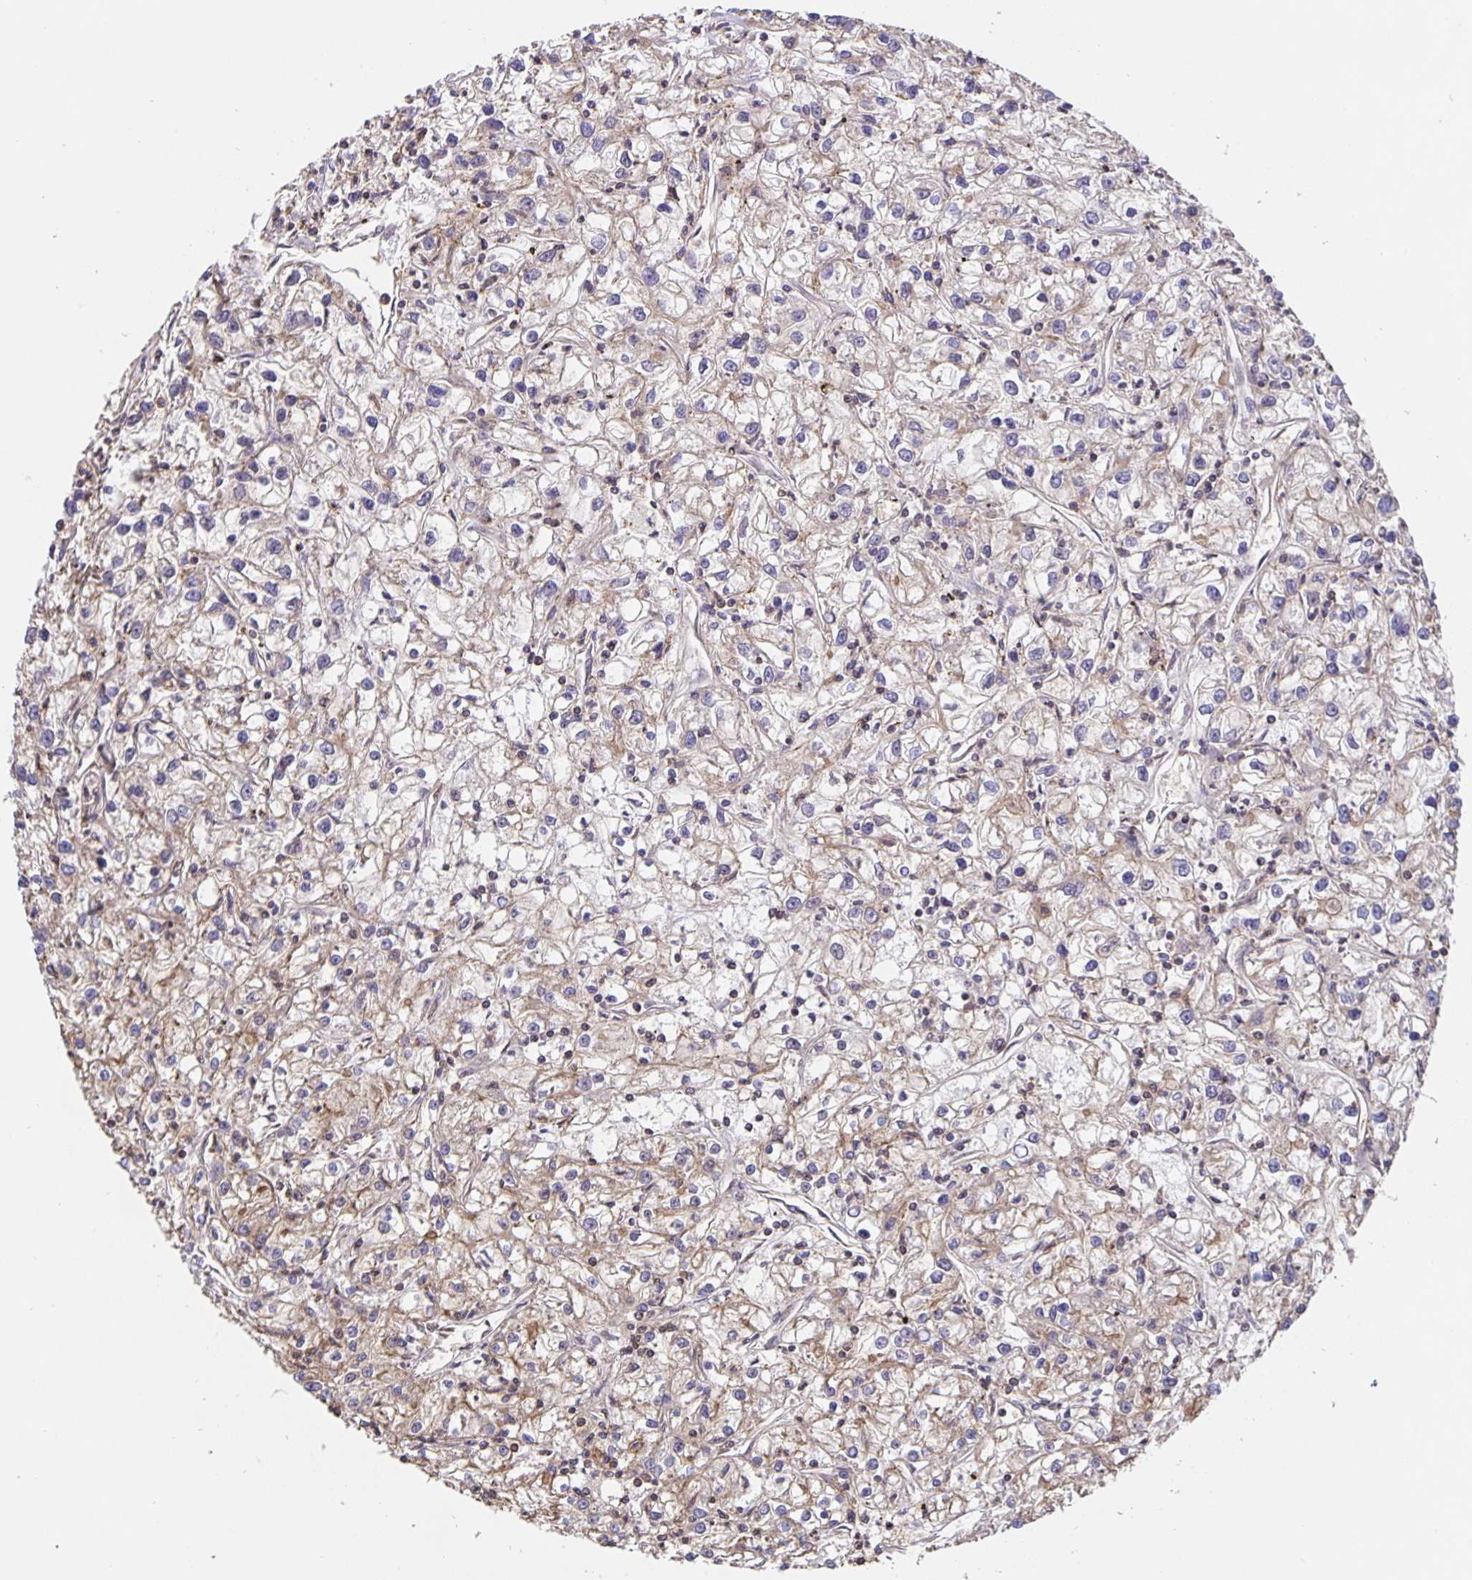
{"staining": {"intensity": "weak", "quantity": "<25%", "location": "cytoplasmic/membranous"}, "tissue": "renal cancer", "cell_type": "Tumor cells", "image_type": "cancer", "snomed": [{"axis": "morphology", "description": "Adenocarcinoma, NOS"}, {"axis": "topography", "description": "Kidney"}], "caption": "The histopathology image reveals no staining of tumor cells in renal adenocarcinoma. (Stains: DAB IHC with hematoxylin counter stain, Microscopy: brightfield microscopy at high magnification).", "gene": "TMEM71", "patient": {"sex": "female", "age": 59}}